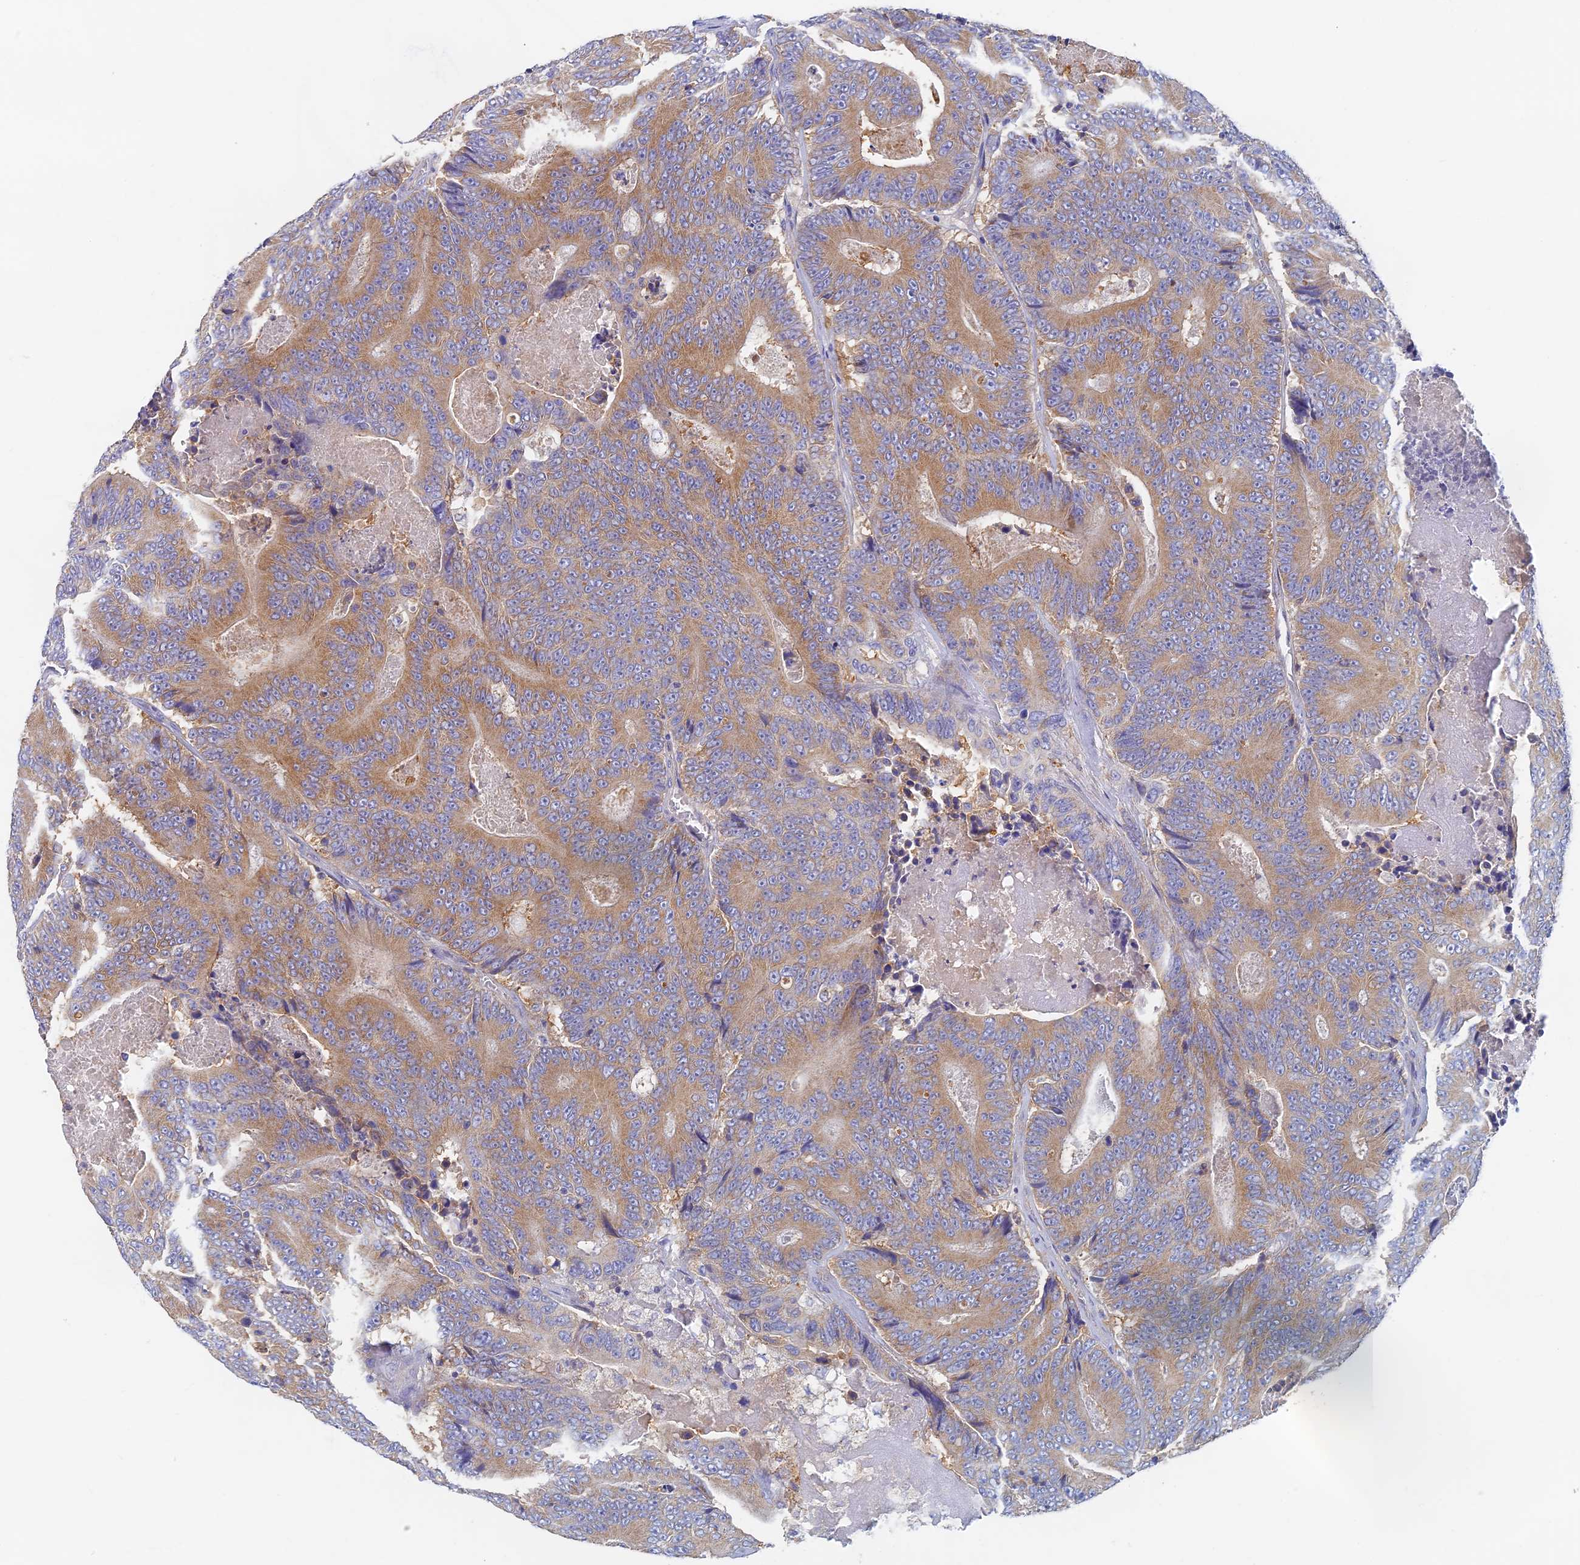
{"staining": {"intensity": "weak", "quantity": ">75%", "location": "cytoplasmic/membranous"}, "tissue": "colorectal cancer", "cell_type": "Tumor cells", "image_type": "cancer", "snomed": [{"axis": "morphology", "description": "Adenocarcinoma, NOS"}, {"axis": "topography", "description": "Colon"}], "caption": "IHC photomicrograph of human adenocarcinoma (colorectal) stained for a protein (brown), which shows low levels of weak cytoplasmic/membranous expression in about >75% of tumor cells.", "gene": "TMEM44", "patient": {"sex": "male", "age": 83}}